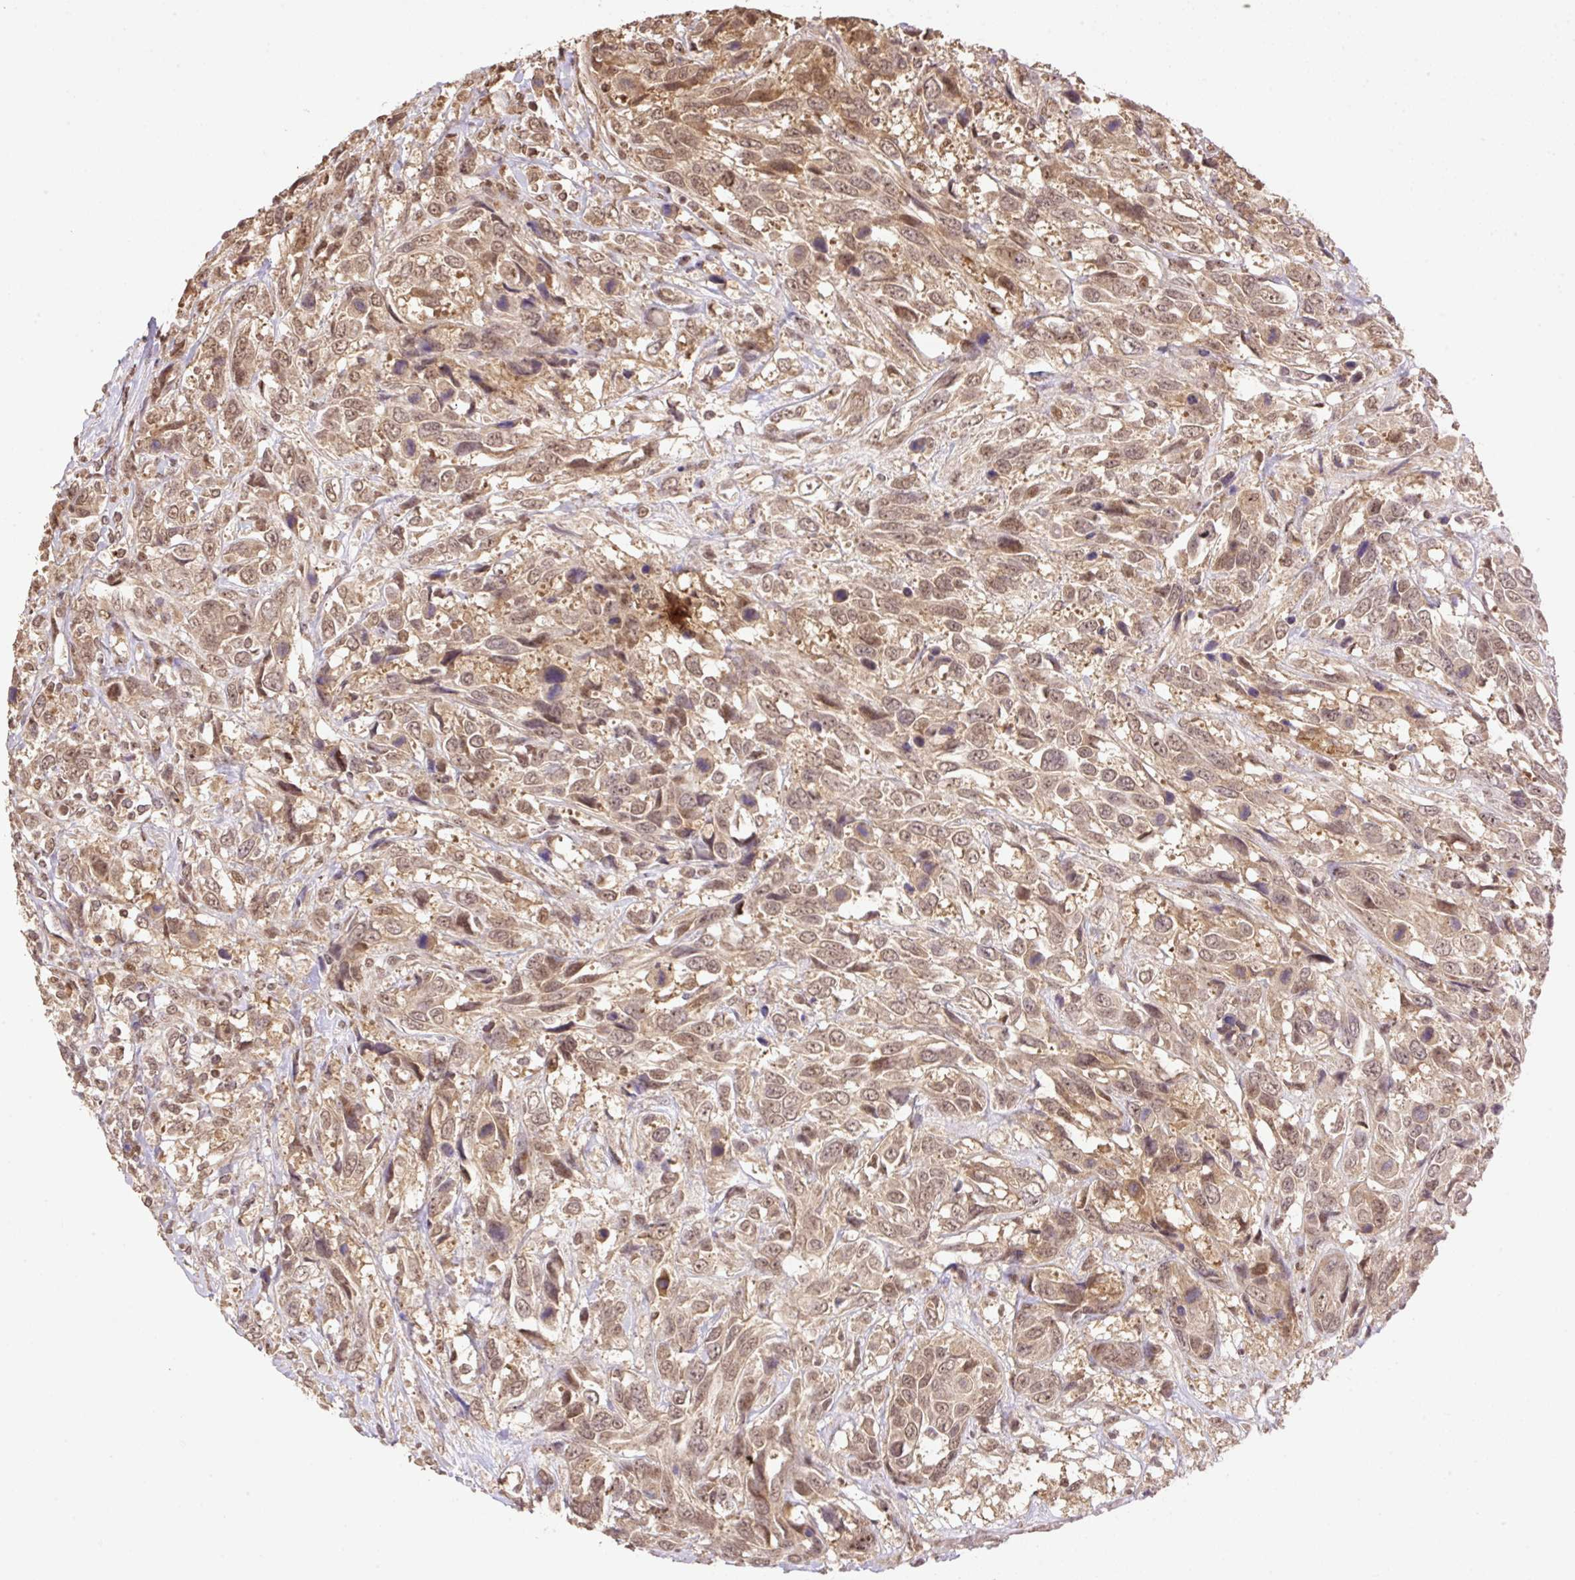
{"staining": {"intensity": "moderate", "quantity": ">75%", "location": "cytoplasmic/membranous,nuclear"}, "tissue": "urothelial cancer", "cell_type": "Tumor cells", "image_type": "cancer", "snomed": [{"axis": "morphology", "description": "Urothelial carcinoma, High grade"}, {"axis": "topography", "description": "Urinary bladder"}], "caption": "The image displays a brown stain indicating the presence of a protein in the cytoplasmic/membranous and nuclear of tumor cells in urothelial cancer.", "gene": "VPS25", "patient": {"sex": "female", "age": 70}}